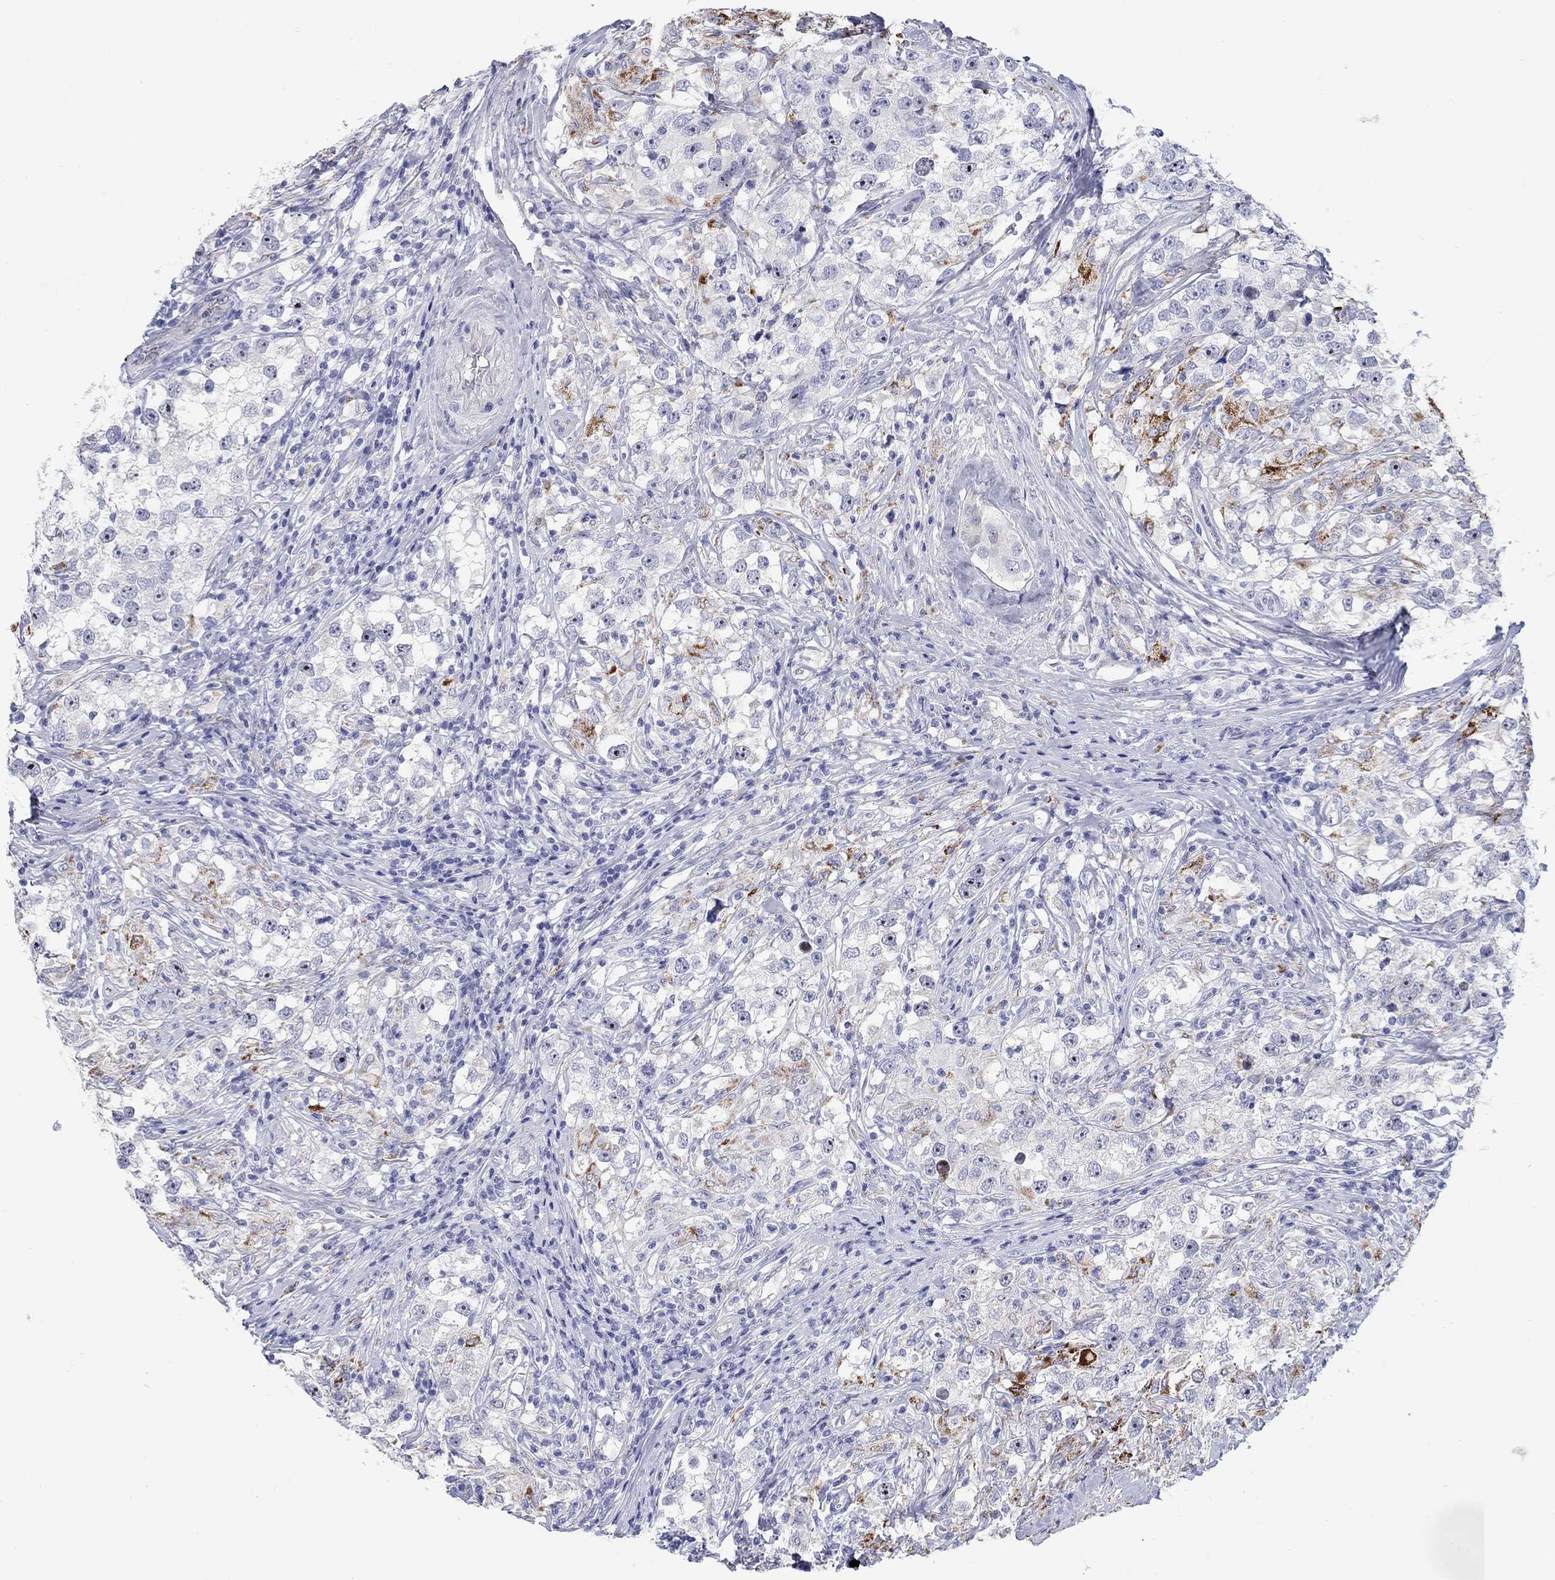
{"staining": {"intensity": "moderate", "quantity": "<25%", "location": "cytoplasmic/membranous"}, "tissue": "testis cancer", "cell_type": "Tumor cells", "image_type": "cancer", "snomed": [{"axis": "morphology", "description": "Seminoma, NOS"}, {"axis": "topography", "description": "Testis"}], "caption": "Immunohistochemical staining of seminoma (testis) shows moderate cytoplasmic/membranous protein expression in approximately <25% of tumor cells.", "gene": "AKR1C2", "patient": {"sex": "male", "age": 46}}